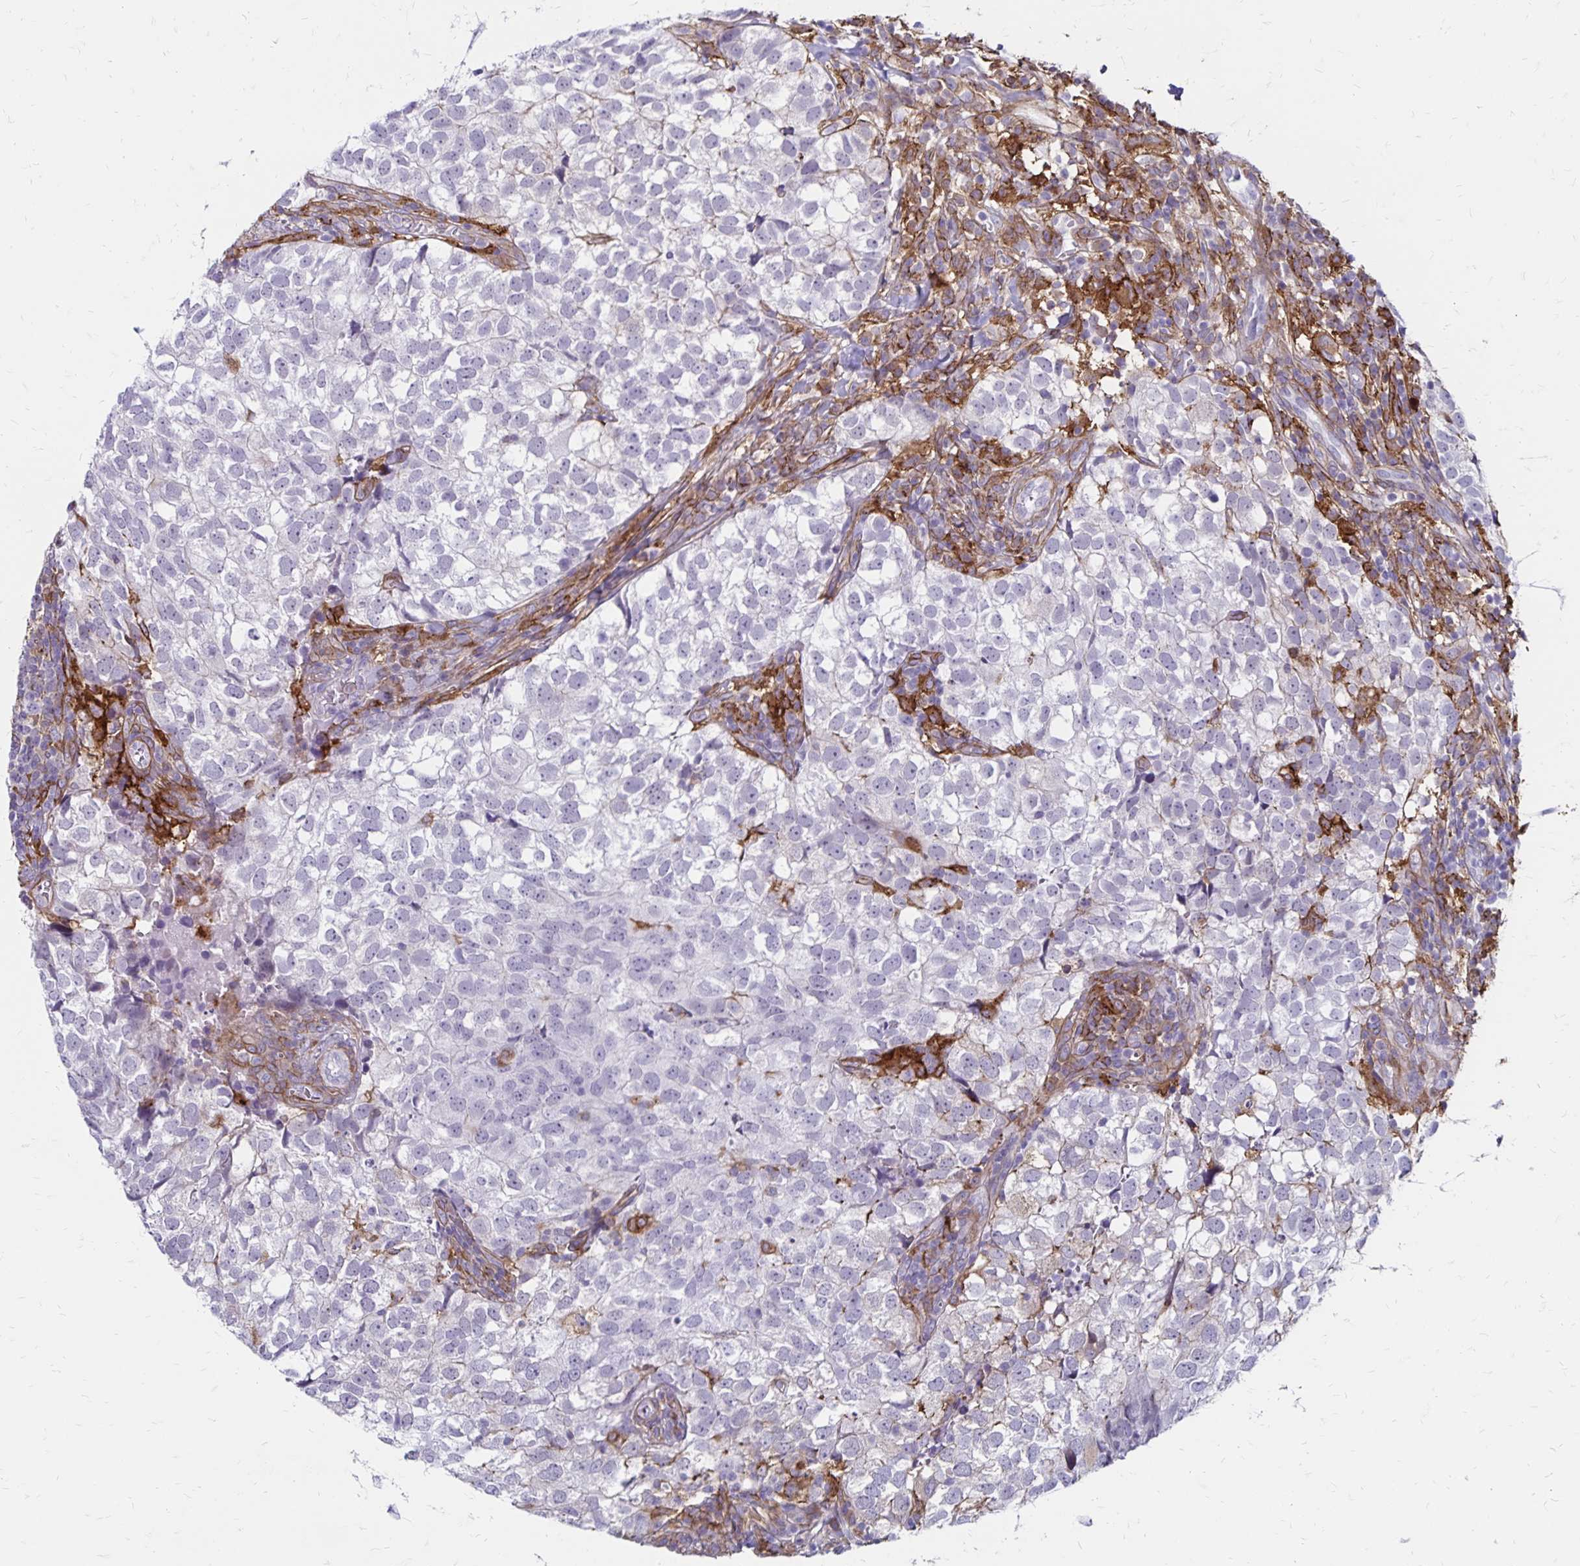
{"staining": {"intensity": "negative", "quantity": "none", "location": "none"}, "tissue": "breast cancer", "cell_type": "Tumor cells", "image_type": "cancer", "snomed": [{"axis": "morphology", "description": "Duct carcinoma"}, {"axis": "topography", "description": "Breast"}], "caption": "This is an immunohistochemistry (IHC) histopathology image of human breast cancer. There is no expression in tumor cells.", "gene": "TNS3", "patient": {"sex": "female", "age": 30}}